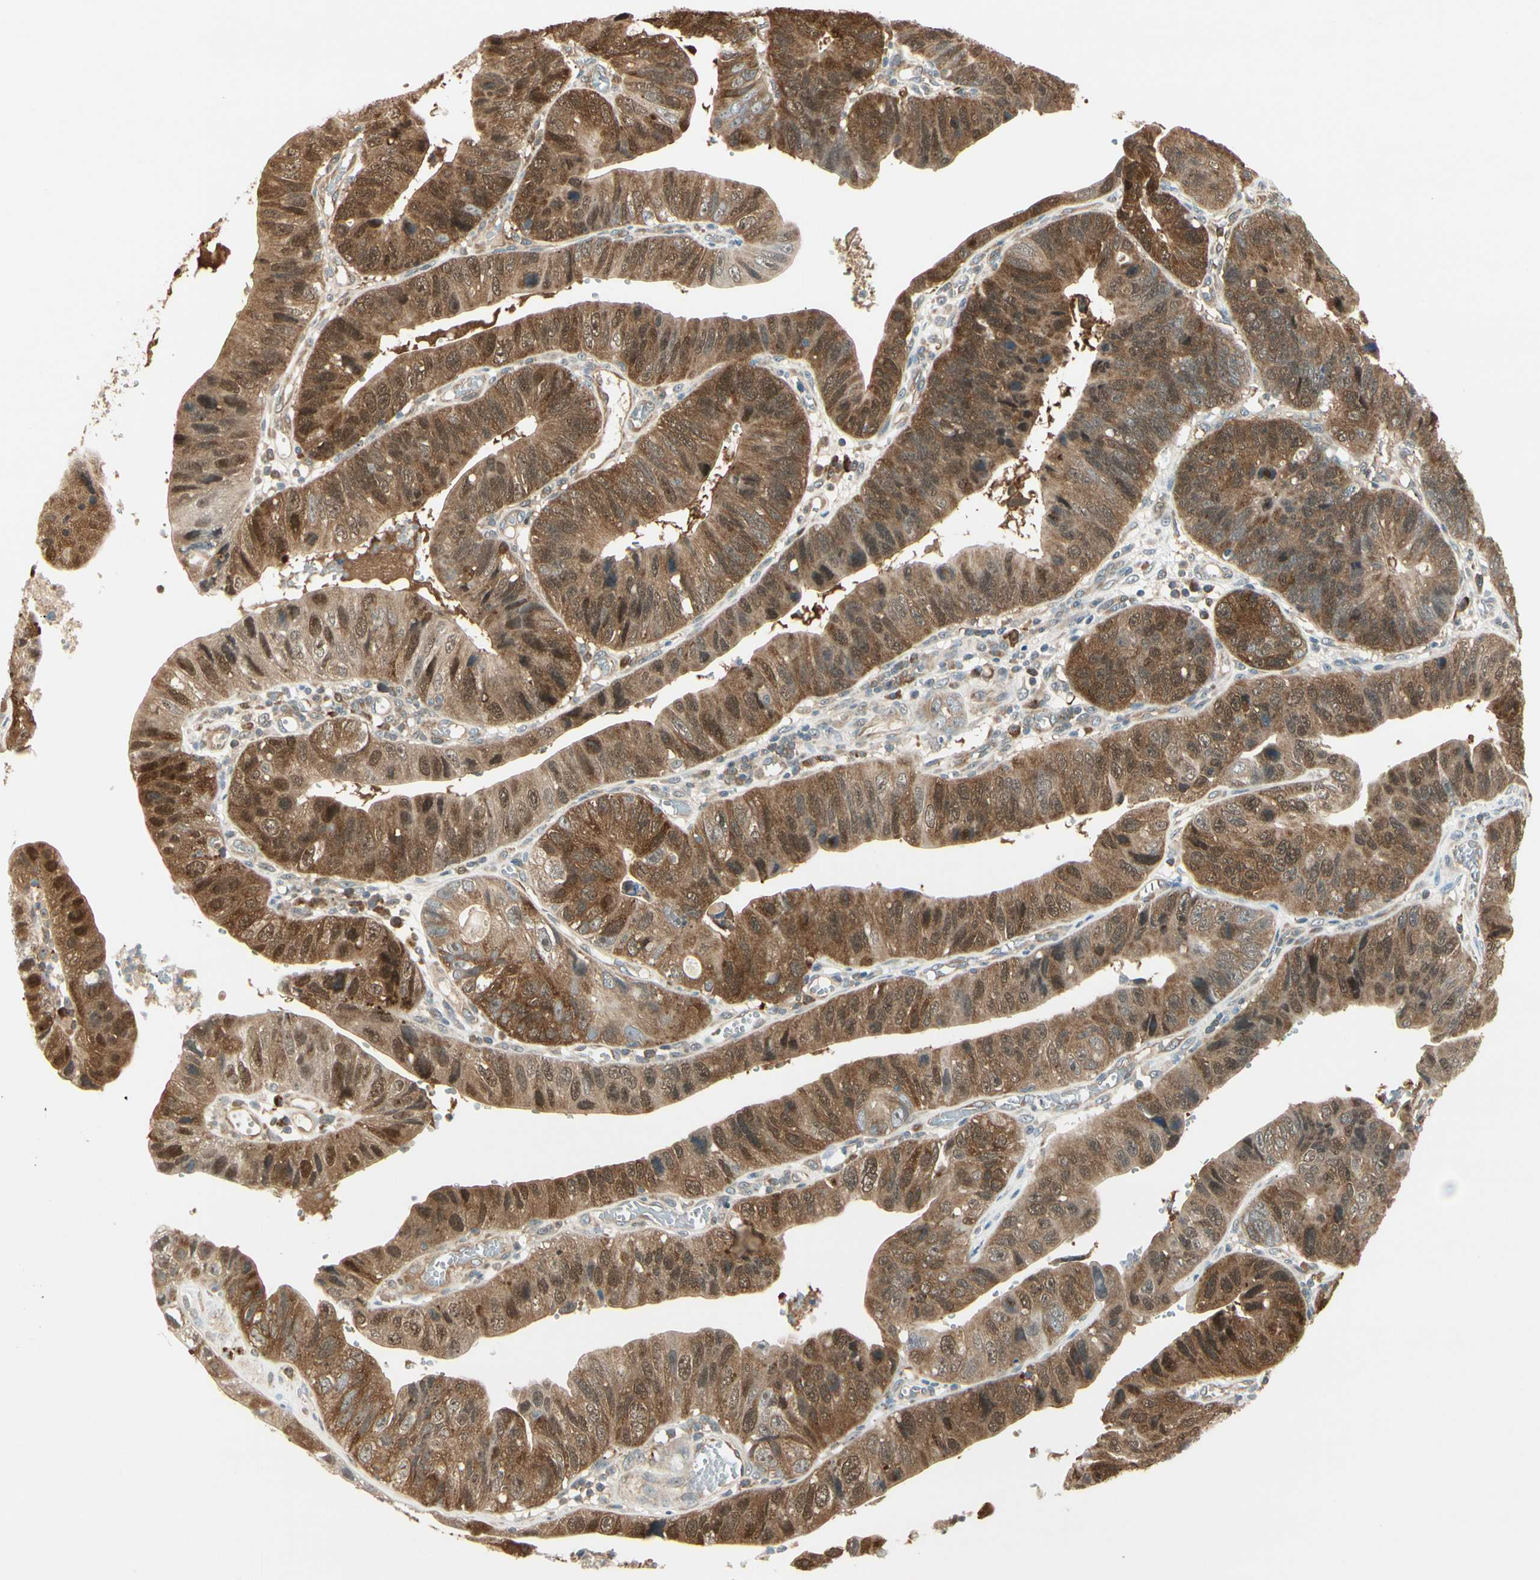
{"staining": {"intensity": "moderate", "quantity": "25%-75%", "location": "cytoplasmic/membranous"}, "tissue": "stomach cancer", "cell_type": "Tumor cells", "image_type": "cancer", "snomed": [{"axis": "morphology", "description": "Adenocarcinoma, NOS"}, {"axis": "topography", "description": "Stomach"}], "caption": "This histopathology image shows adenocarcinoma (stomach) stained with IHC to label a protein in brown. The cytoplasmic/membranous of tumor cells show moderate positivity for the protein. Nuclei are counter-stained blue.", "gene": "IPO5", "patient": {"sex": "male", "age": 59}}